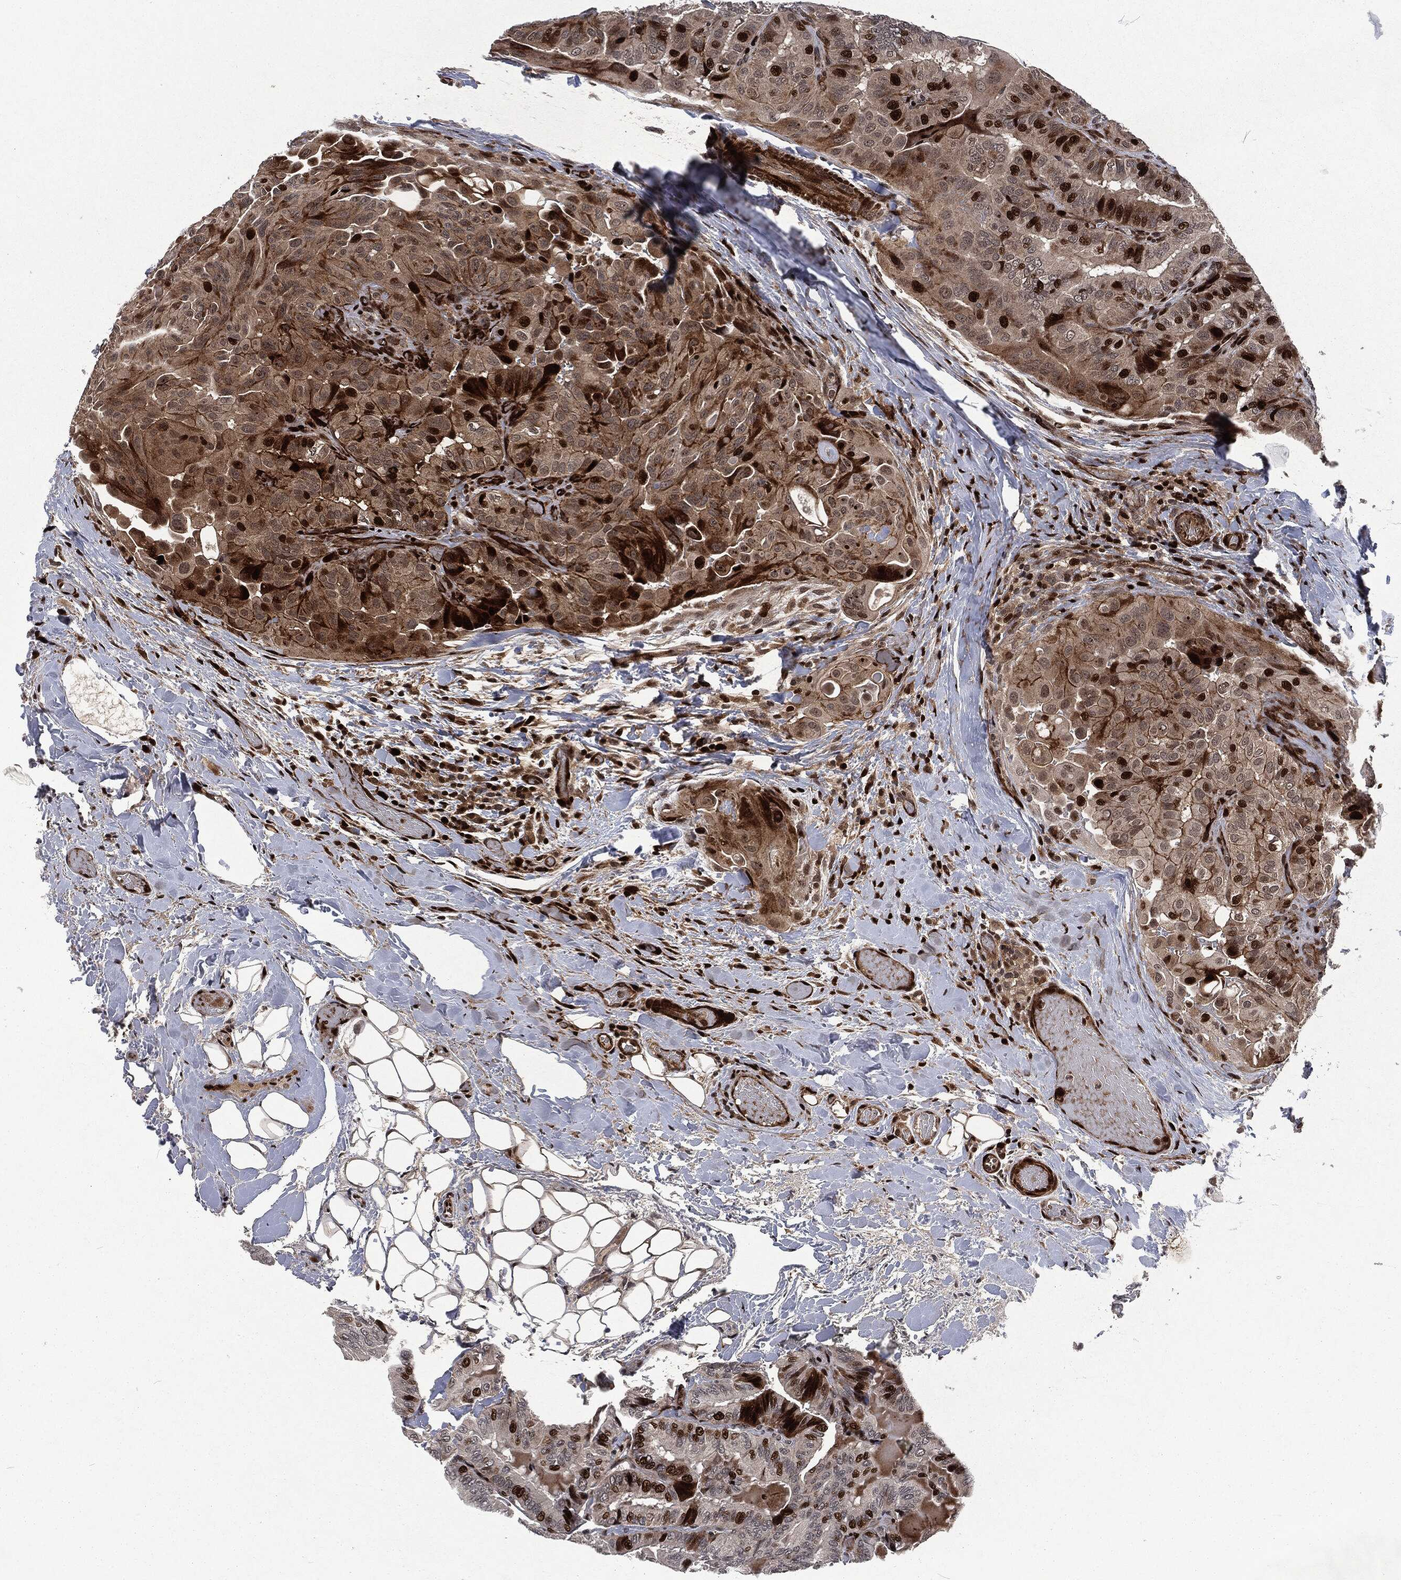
{"staining": {"intensity": "strong", "quantity": "25%-75%", "location": "nuclear"}, "tissue": "thyroid cancer", "cell_type": "Tumor cells", "image_type": "cancer", "snomed": [{"axis": "morphology", "description": "Papillary adenocarcinoma, NOS"}, {"axis": "topography", "description": "Thyroid gland"}], "caption": "Human thyroid papillary adenocarcinoma stained with a protein marker shows strong staining in tumor cells.", "gene": "EGFR", "patient": {"sex": "female", "age": 68}}